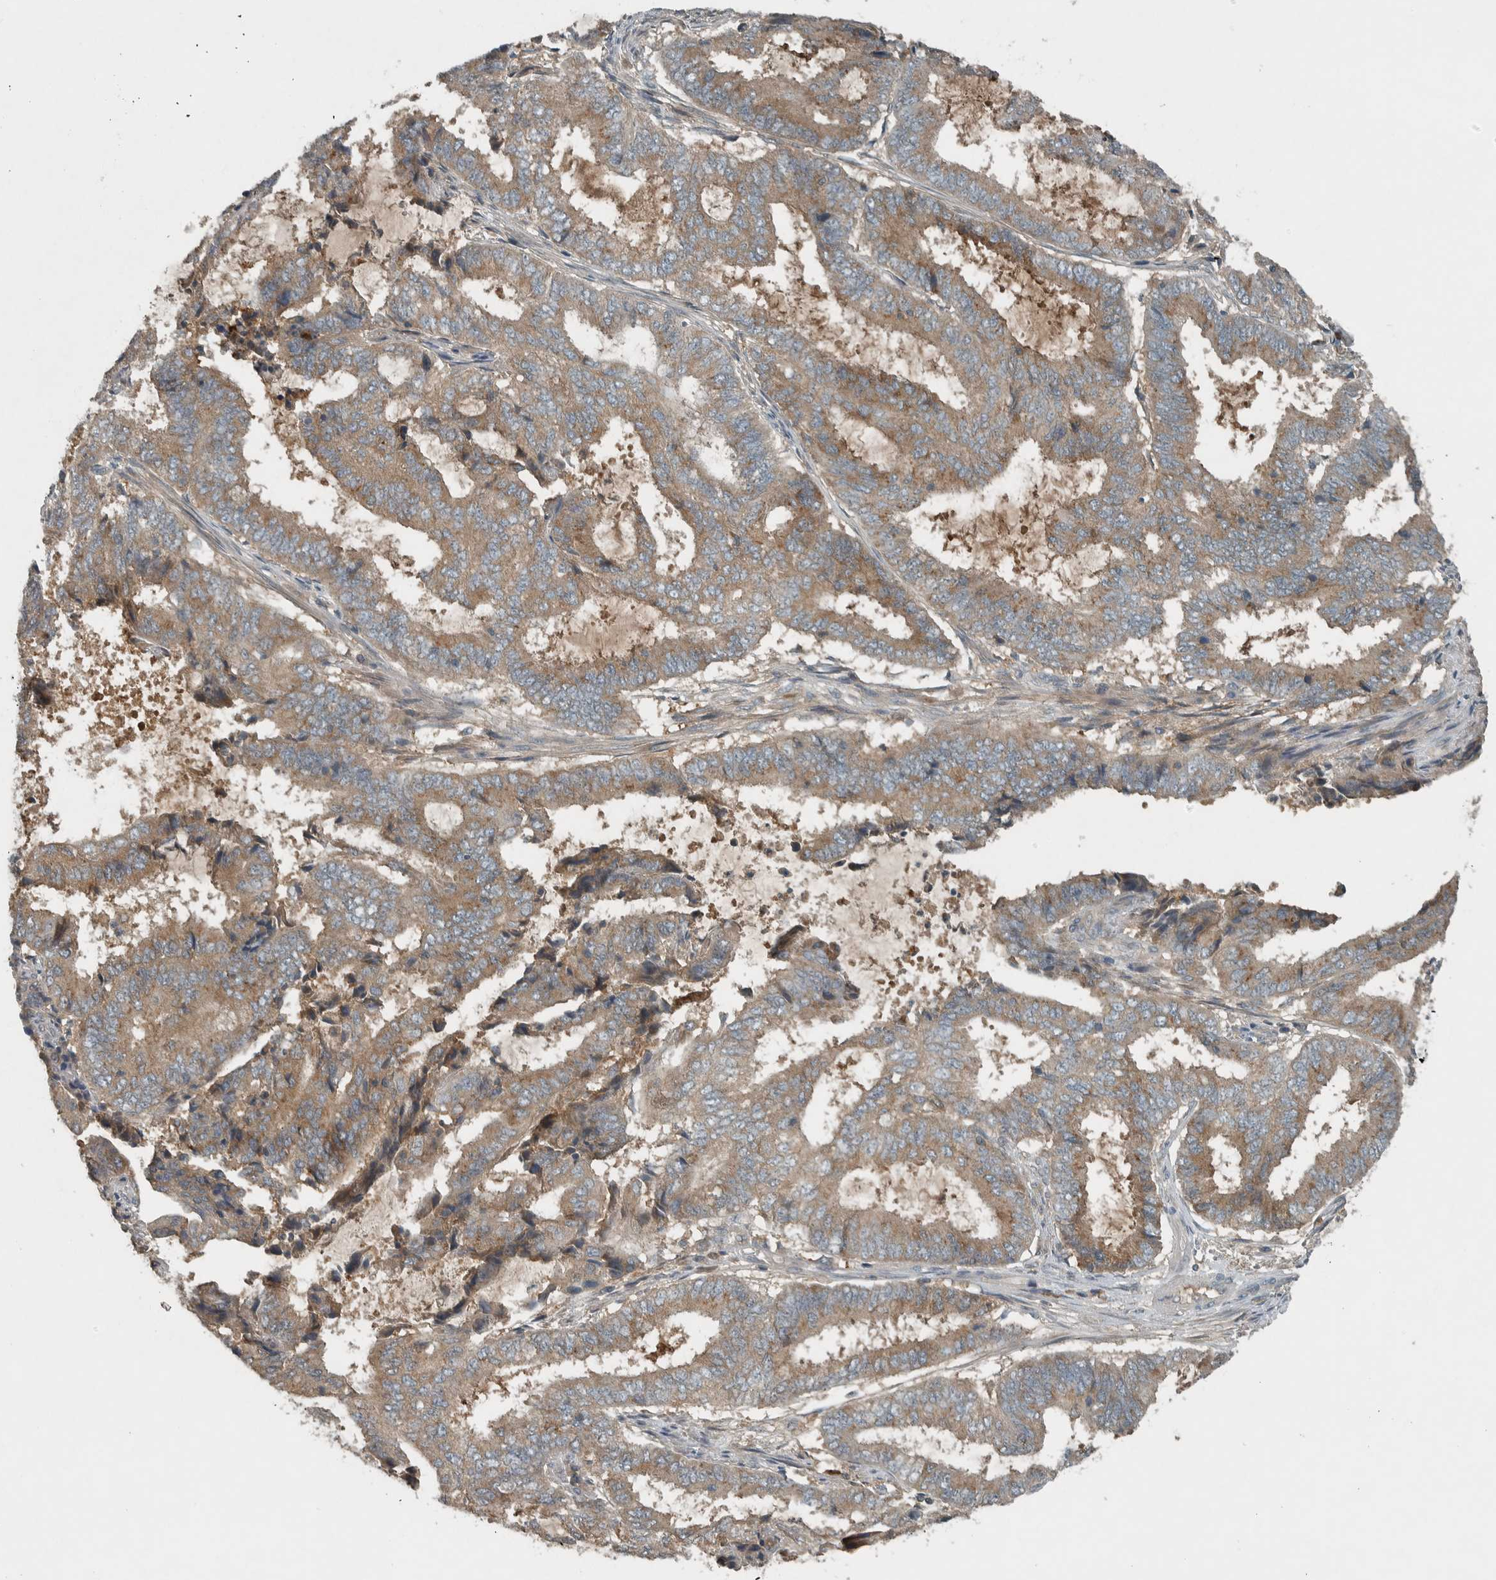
{"staining": {"intensity": "weak", "quantity": ">75%", "location": "cytoplasmic/membranous"}, "tissue": "endometrial cancer", "cell_type": "Tumor cells", "image_type": "cancer", "snomed": [{"axis": "morphology", "description": "Adenocarcinoma, NOS"}, {"axis": "topography", "description": "Endometrium"}], "caption": "A brown stain highlights weak cytoplasmic/membranous positivity of a protein in human adenocarcinoma (endometrial) tumor cells.", "gene": "CLCN2", "patient": {"sex": "female", "age": 51}}